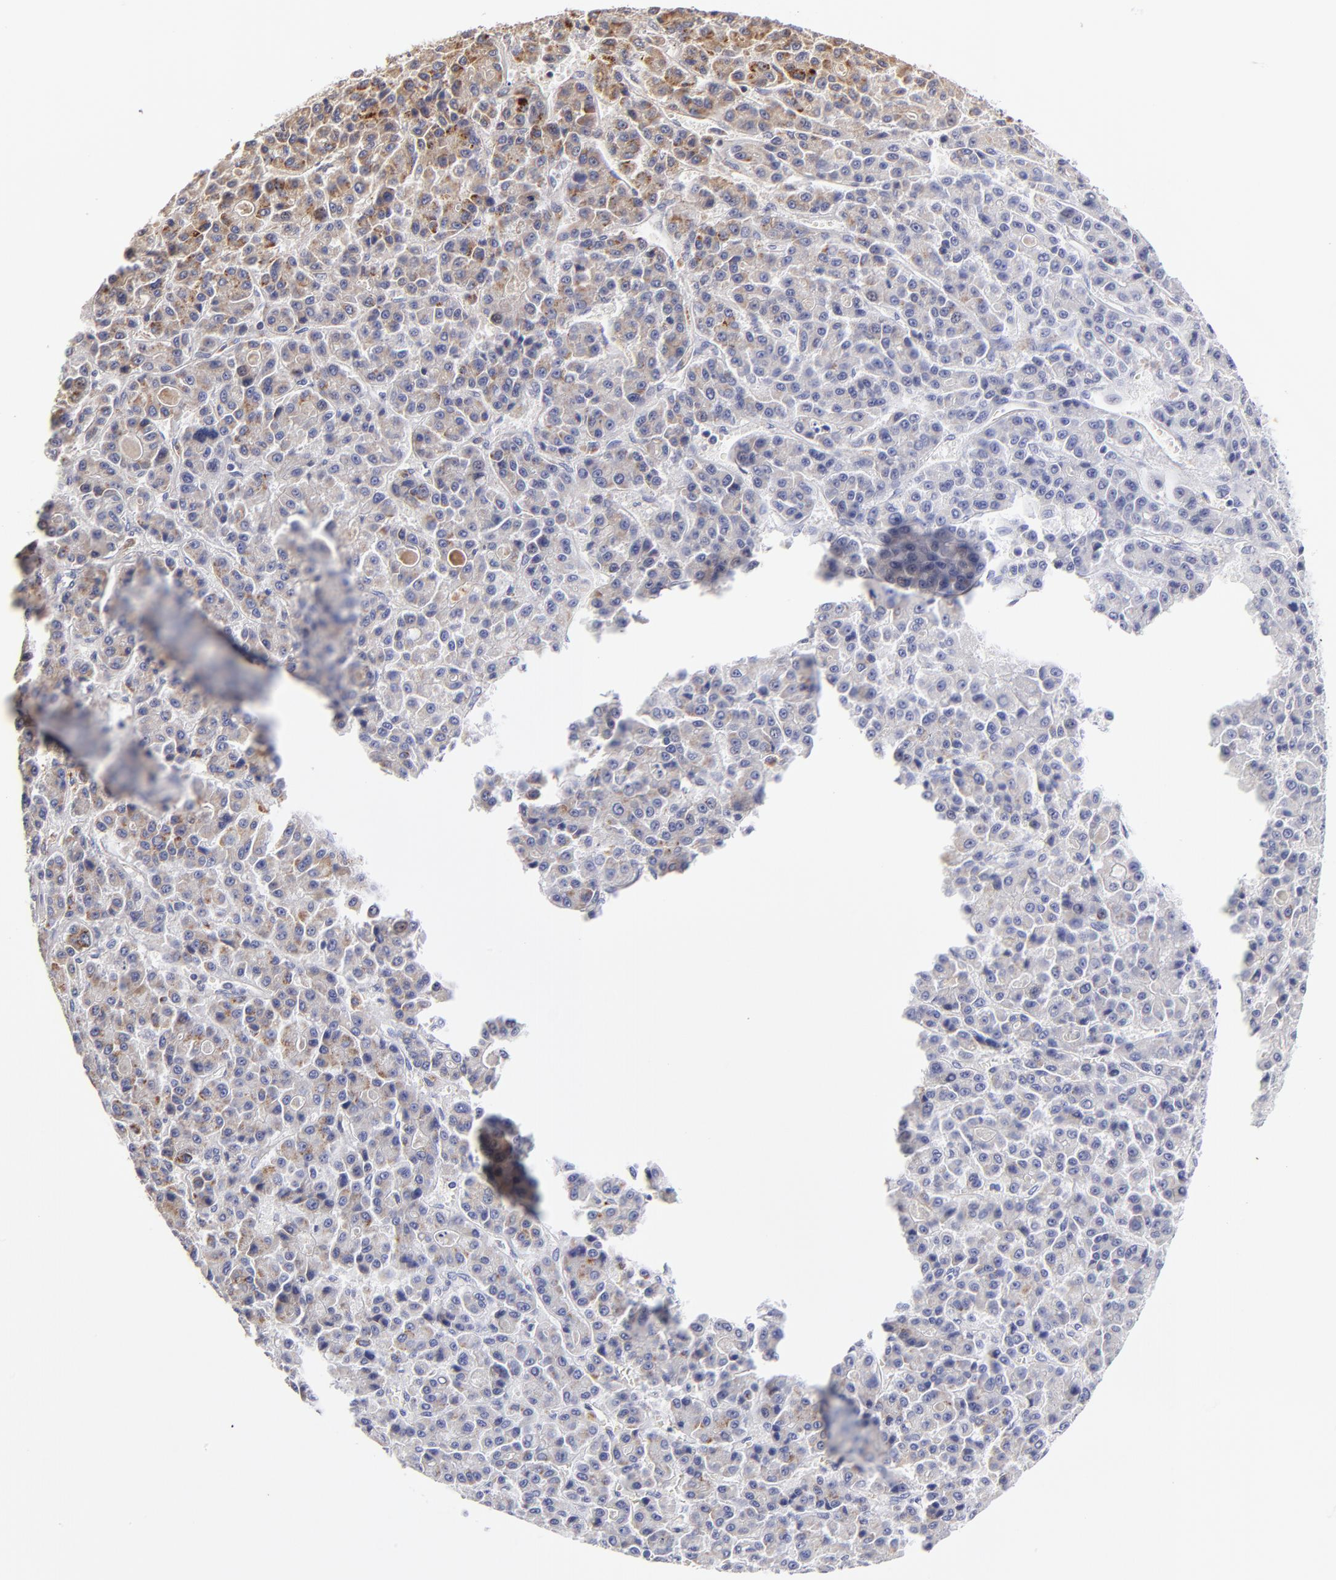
{"staining": {"intensity": "weak", "quantity": "<25%", "location": "cytoplasmic/membranous"}, "tissue": "liver cancer", "cell_type": "Tumor cells", "image_type": "cancer", "snomed": [{"axis": "morphology", "description": "Carcinoma, Hepatocellular, NOS"}, {"axis": "topography", "description": "Liver"}], "caption": "This is an immunohistochemistry micrograph of liver cancer (hepatocellular carcinoma). There is no staining in tumor cells.", "gene": "MAP2K7", "patient": {"sex": "male", "age": 70}}